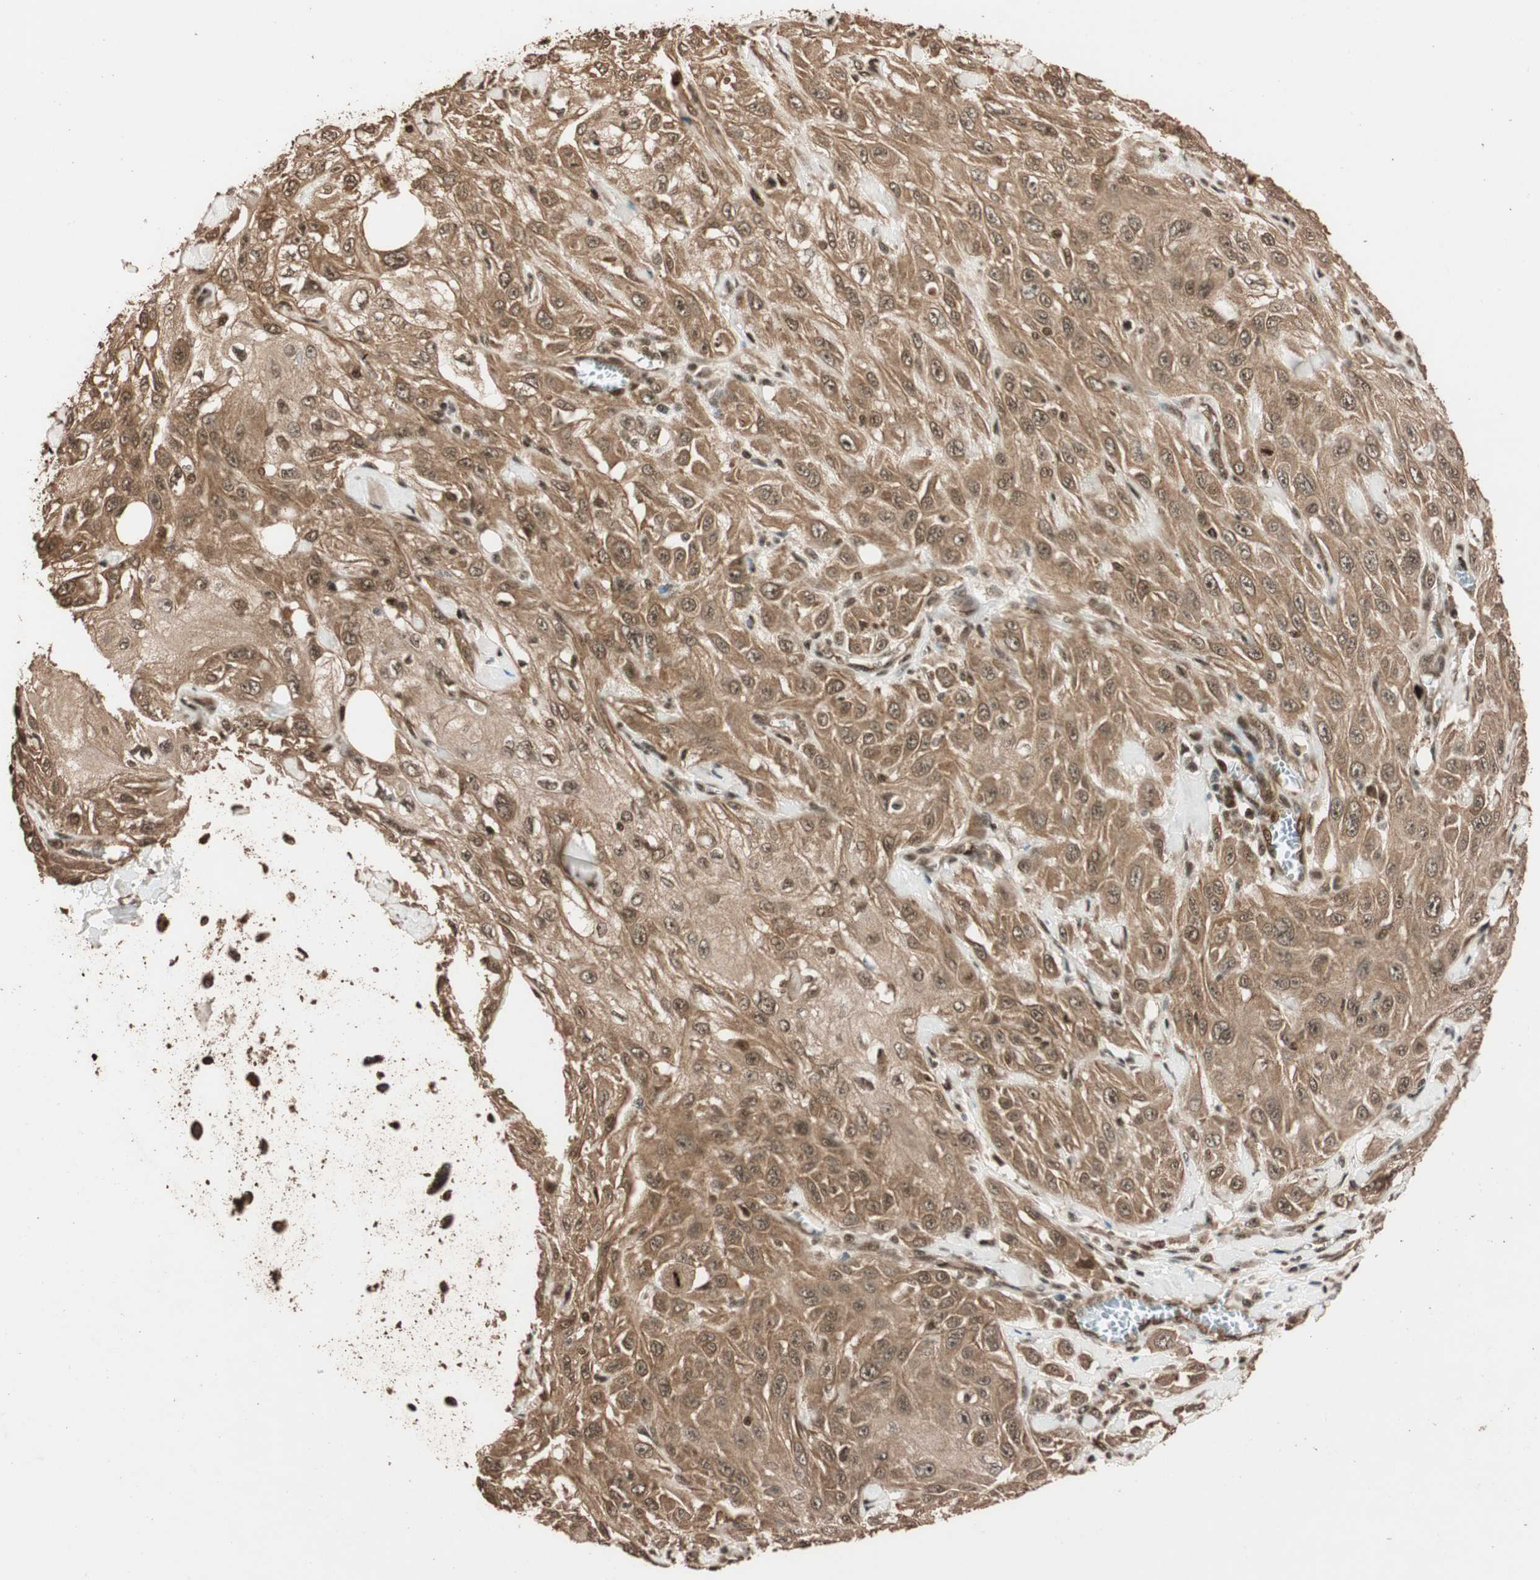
{"staining": {"intensity": "moderate", "quantity": ">75%", "location": "cytoplasmic/membranous,nuclear"}, "tissue": "skin cancer", "cell_type": "Tumor cells", "image_type": "cancer", "snomed": [{"axis": "morphology", "description": "Squamous cell carcinoma, NOS"}, {"axis": "morphology", "description": "Squamous cell carcinoma, metastatic, NOS"}, {"axis": "topography", "description": "Skin"}, {"axis": "topography", "description": "Lymph node"}], "caption": "Immunohistochemistry staining of skin cancer, which exhibits medium levels of moderate cytoplasmic/membranous and nuclear staining in approximately >75% of tumor cells indicating moderate cytoplasmic/membranous and nuclear protein positivity. The staining was performed using DAB (brown) for protein detection and nuclei were counterstained in hematoxylin (blue).", "gene": "ALKBH5", "patient": {"sex": "male", "age": 75}}